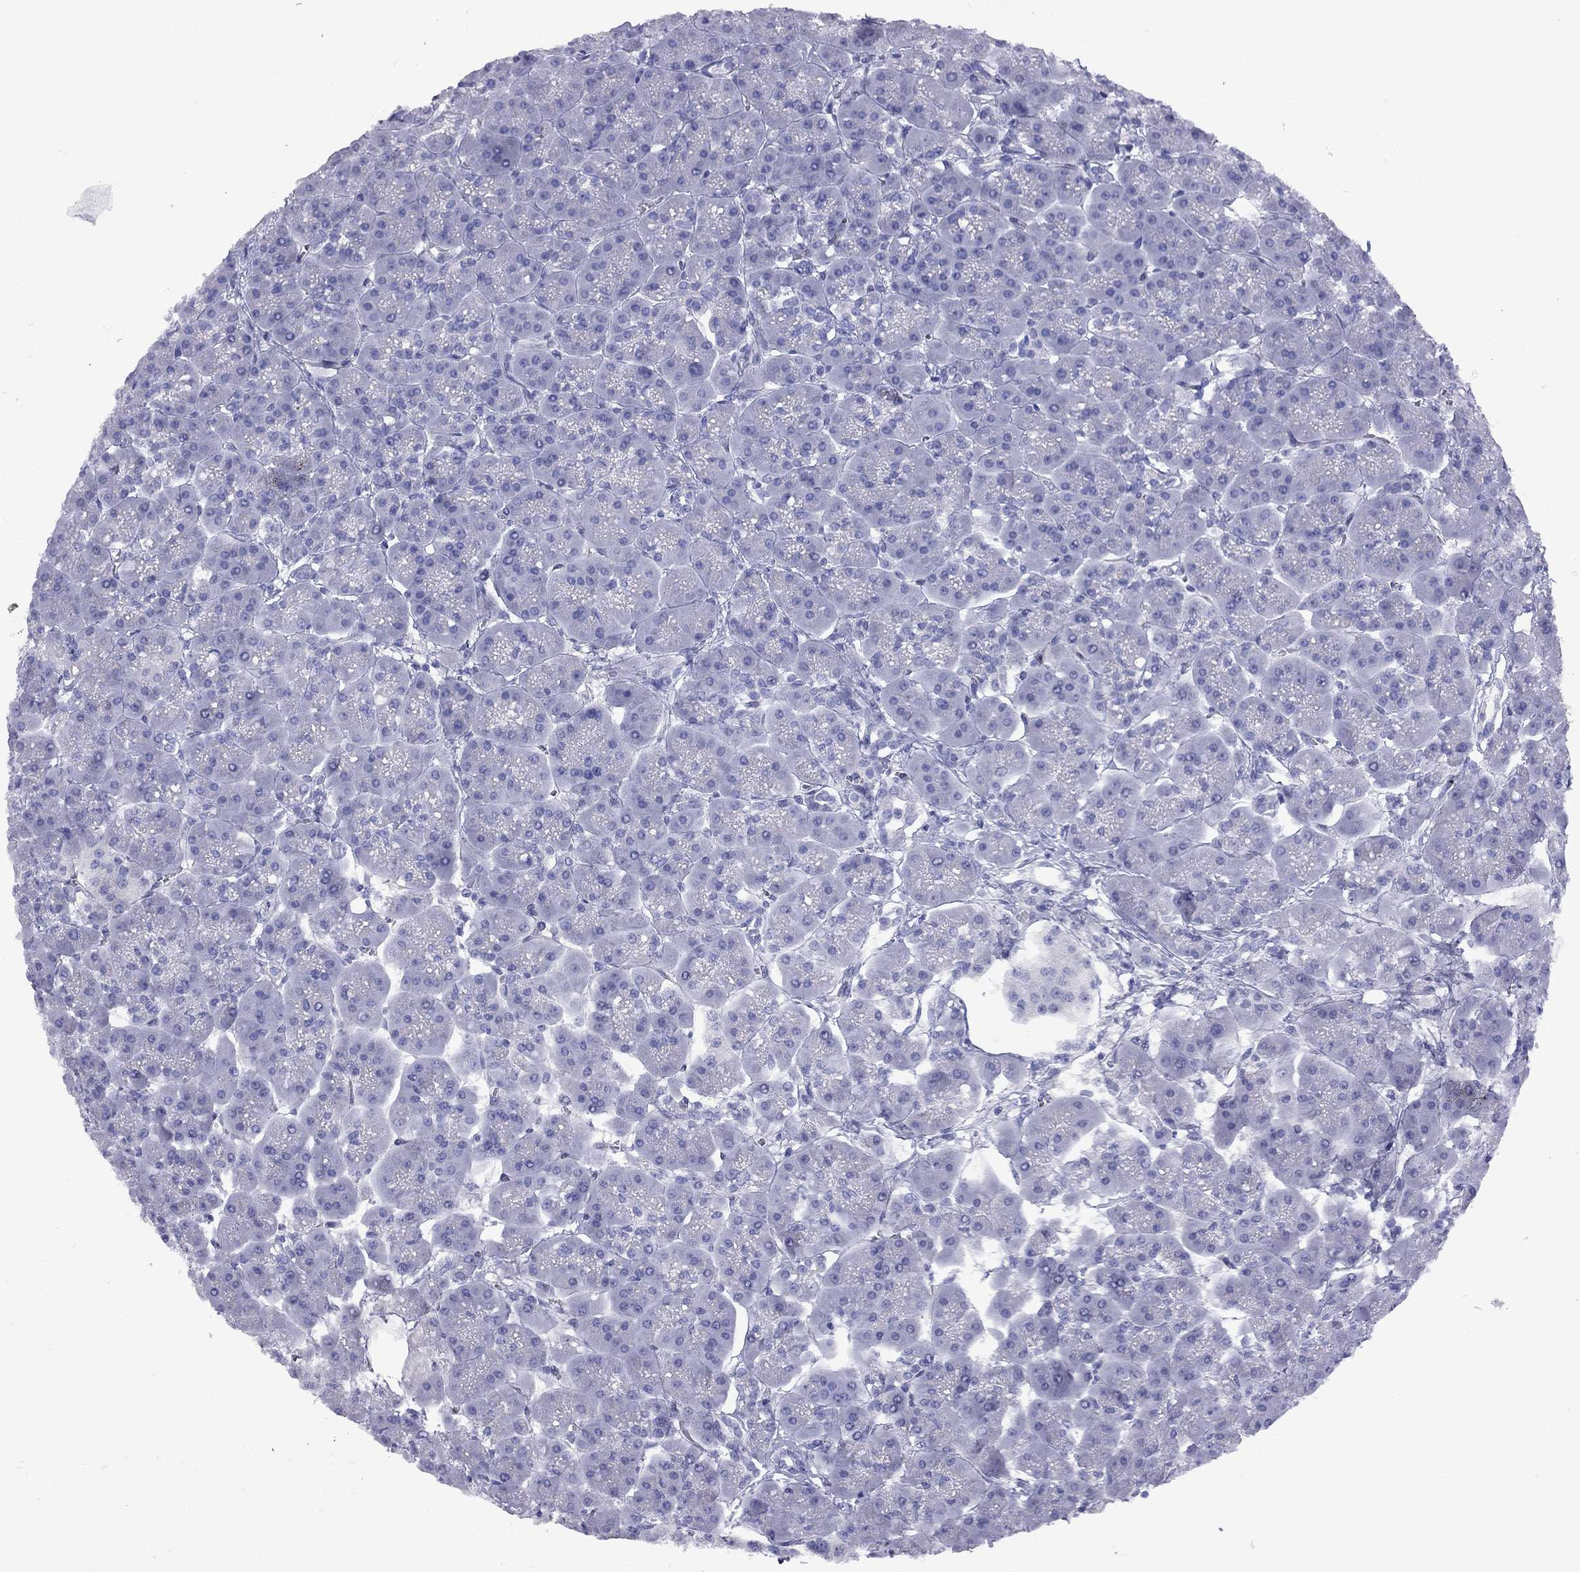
{"staining": {"intensity": "negative", "quantity": "none", "location": "none"}, "tissue": "pancreas", "cell_type": "Exocrine glandular cells", "image_type": "normal", "snomed": [{"axis": "morphology", "description": "Normal tissue, NOS"}, {"axis": "topography", "description": "Pancreas"}], "caption": "Pancreas stained for a protein using IHC demonstrates no positivity exocrine glandular cells.", "gene": "FSCN3", "patient": {"sex": "male", "age": 70}}